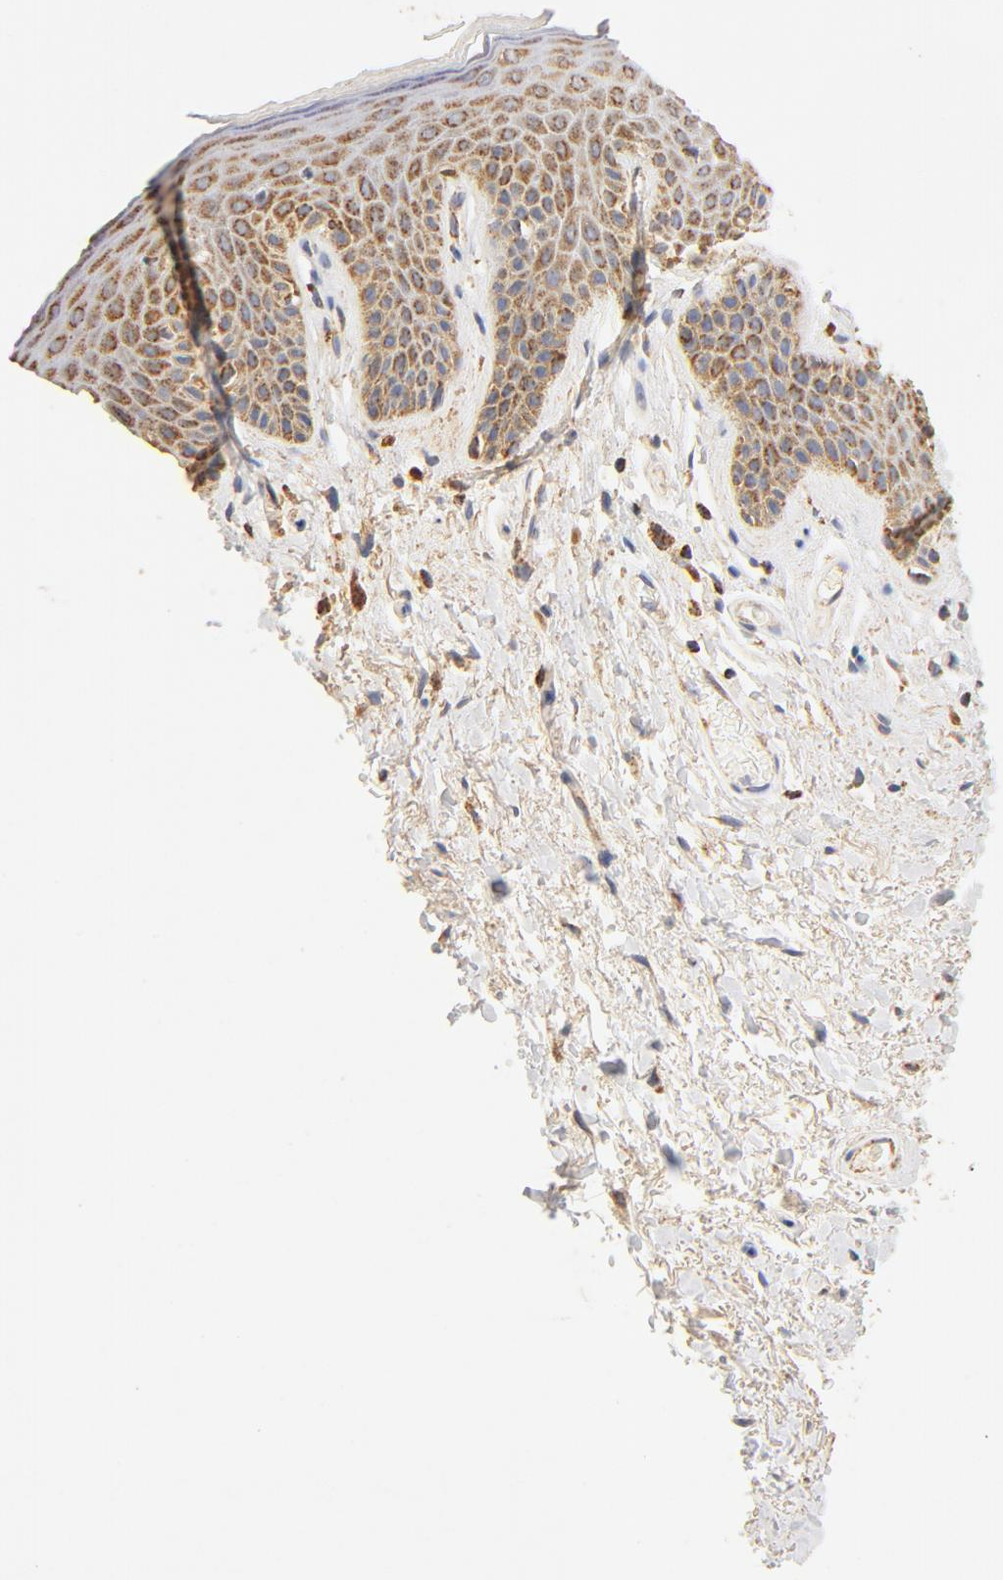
{"staining": {"intensity": "moderate", "quantity": ">75%", "location": "cytoplasmic/membranous"}, "tissue": "skin", "cell_type": "Epidermal cells", "image_type": "normal", "snomed": [{"axis": "morphology", "description": "Normal tissue, NOS"}, {"axis": "topography", "description": "Anal"}], "caption": "Brown immunohistochemical staining in unremarkable human skin shows moderate cytoplasmic/membranous expression in about >75% of epidermal cells. The staining is performed using DAB (3,3'-diaminobenzidine) brown chromogen to label protein expression. The nuclei are counter-stained blue using hematoxylin.", "gene": "COX4I1", "patient": {"sex": "male", "age": 74}}